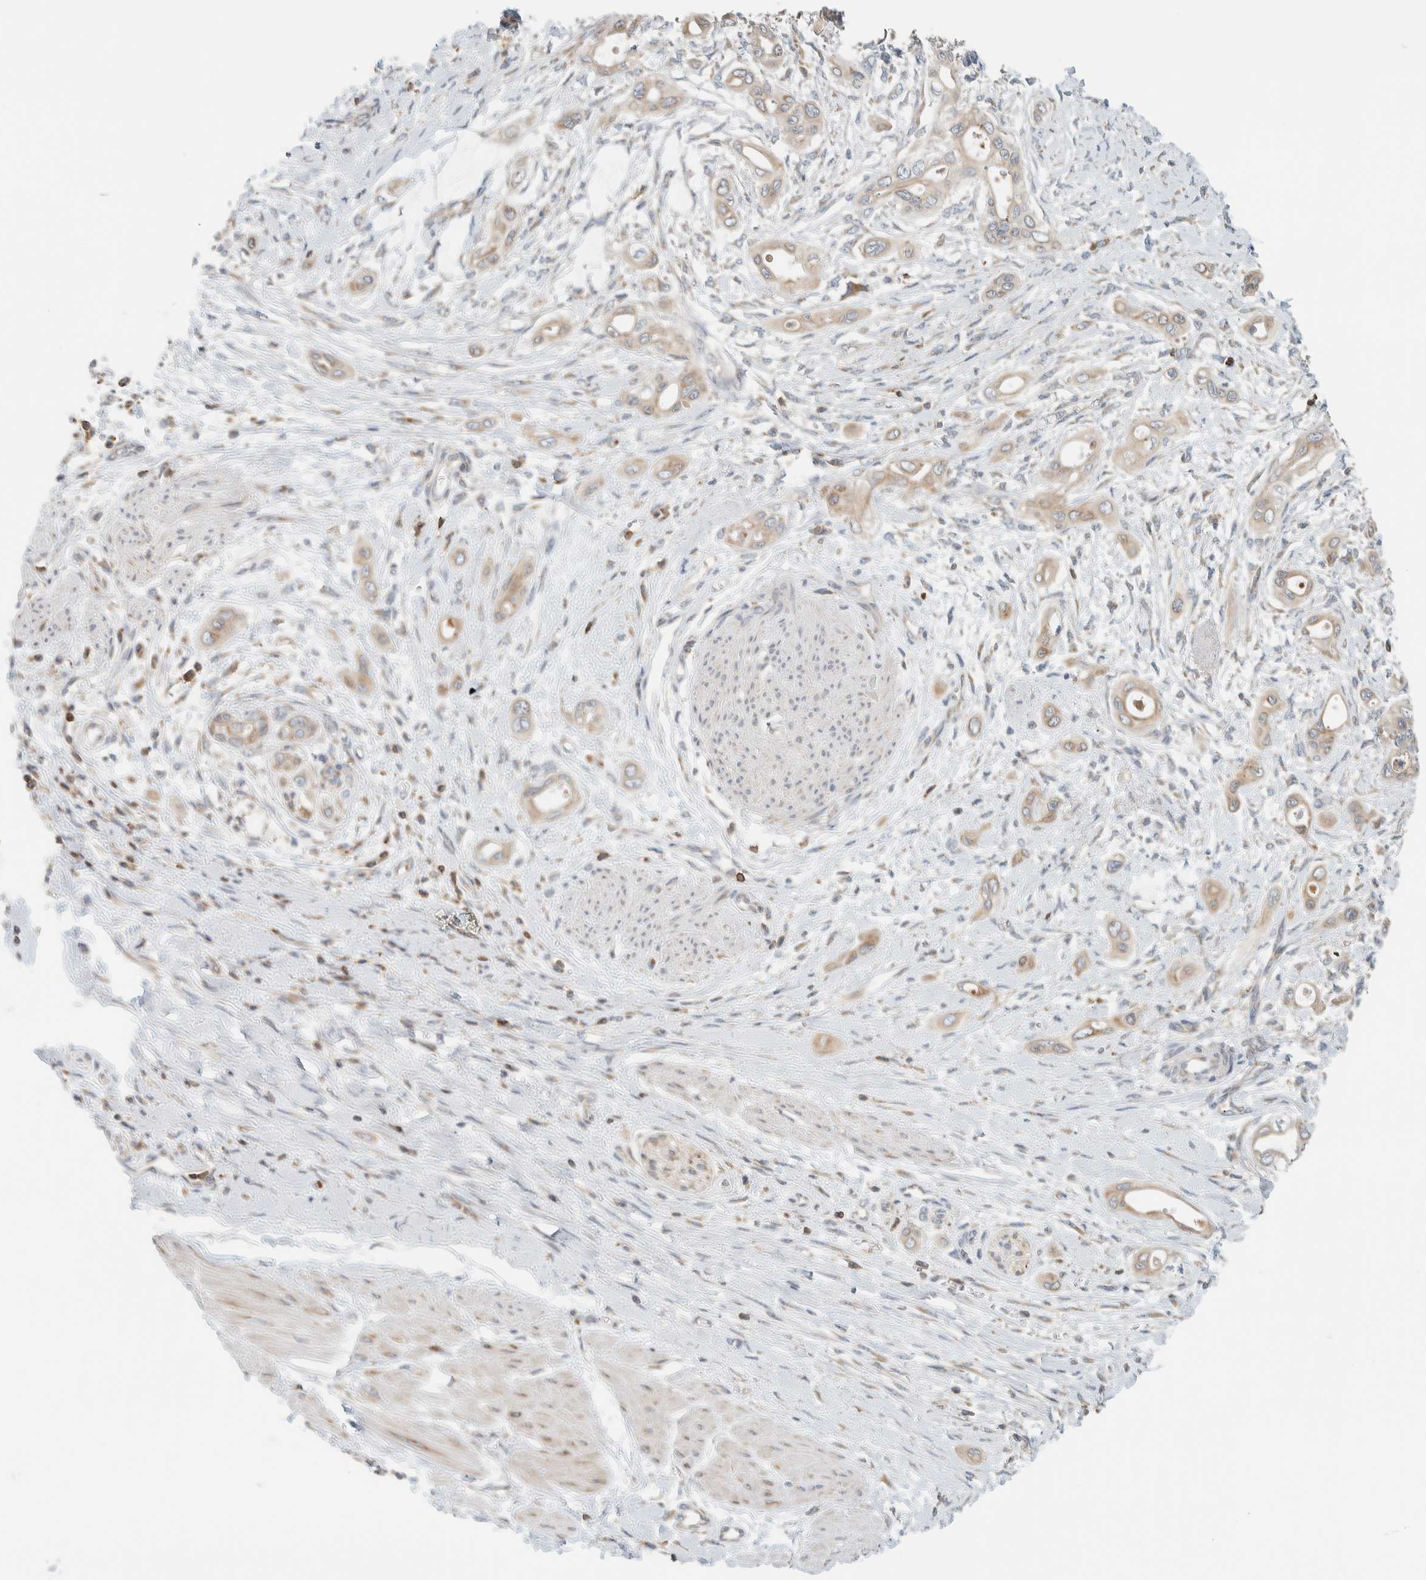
{"staining": {"intensity": "weak", "quantity": ">75%", "location": "cytoplasmic/membranous"}, "tissue": "pancreatic cancer", "cell_type": "Tumor cells", "image_type": "cancer", "snomed": [{"axis": "morphology", "description": "Adenocarcinoma, NOS"}, {"axis": "topography", "description": "Pancreas"}], "caption": "DAB immunohistochemical staining of pancreatic cancer (adenocarcinoma) demonstrates weak cytoplasmic/membranous protein staining in about >75% of tumor cells.", "gene": "CCDC57", "patient": {"sex": "male", "age": 59}}